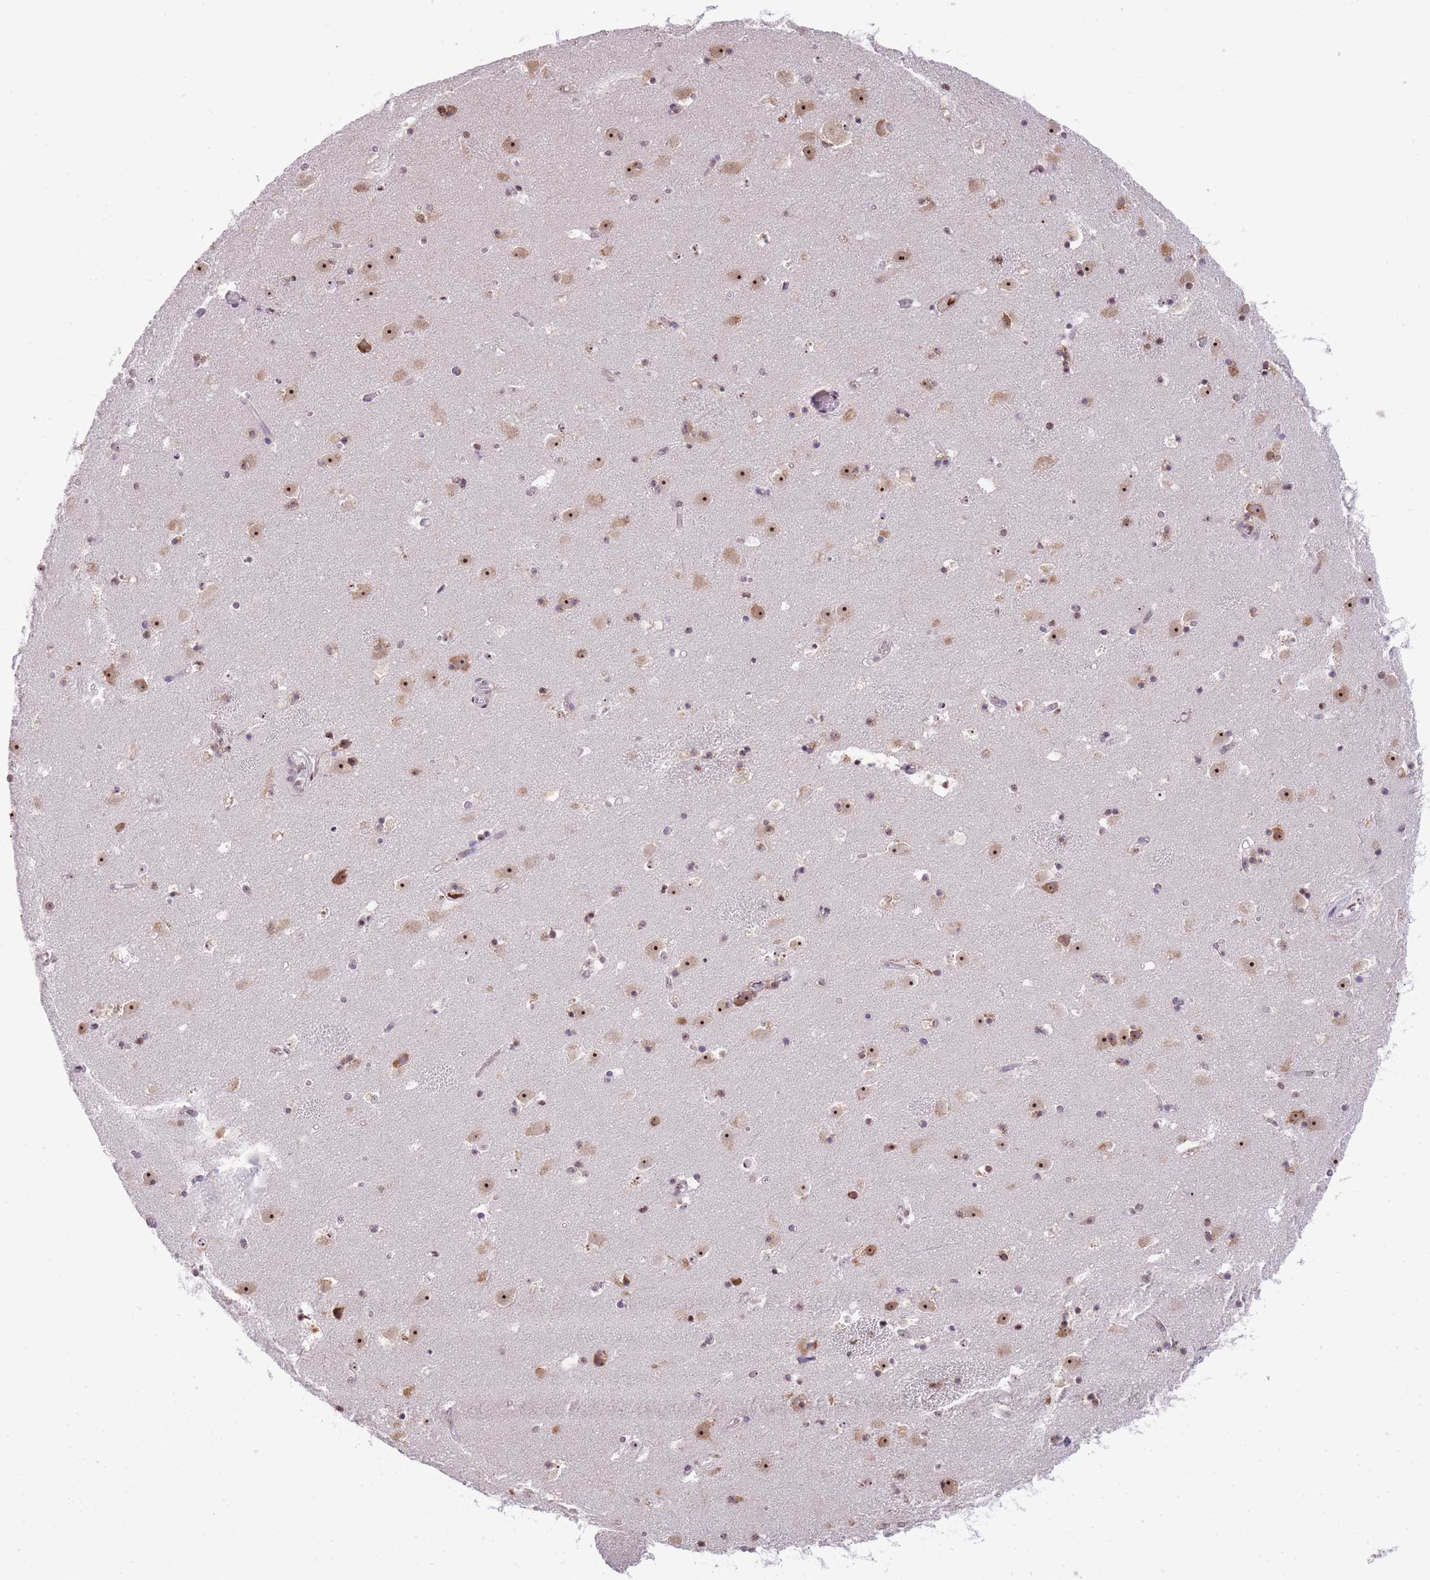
{"staining": {"intensity": "moderate", "quantity": "<25%", "location": "nuclear"}, "tissue": "caudate", "cell_type": "Glial cells", "image_type": "normal", "snomed": [{"axis": "morphology", "description": "Normal tissue, NOS"}, {"axis": "topography", "description": "Lateral ventricle wall"}], "caption": "Brown immunohistochemical staining in unremarkable human caudate demonstrates moderate nuclear positivity in about <25% of glial cells. (DAB IHC with brightfield microscopy, high magnification).", "gene": "EVC2", "patient": {"sex": "male", "age": 25}}